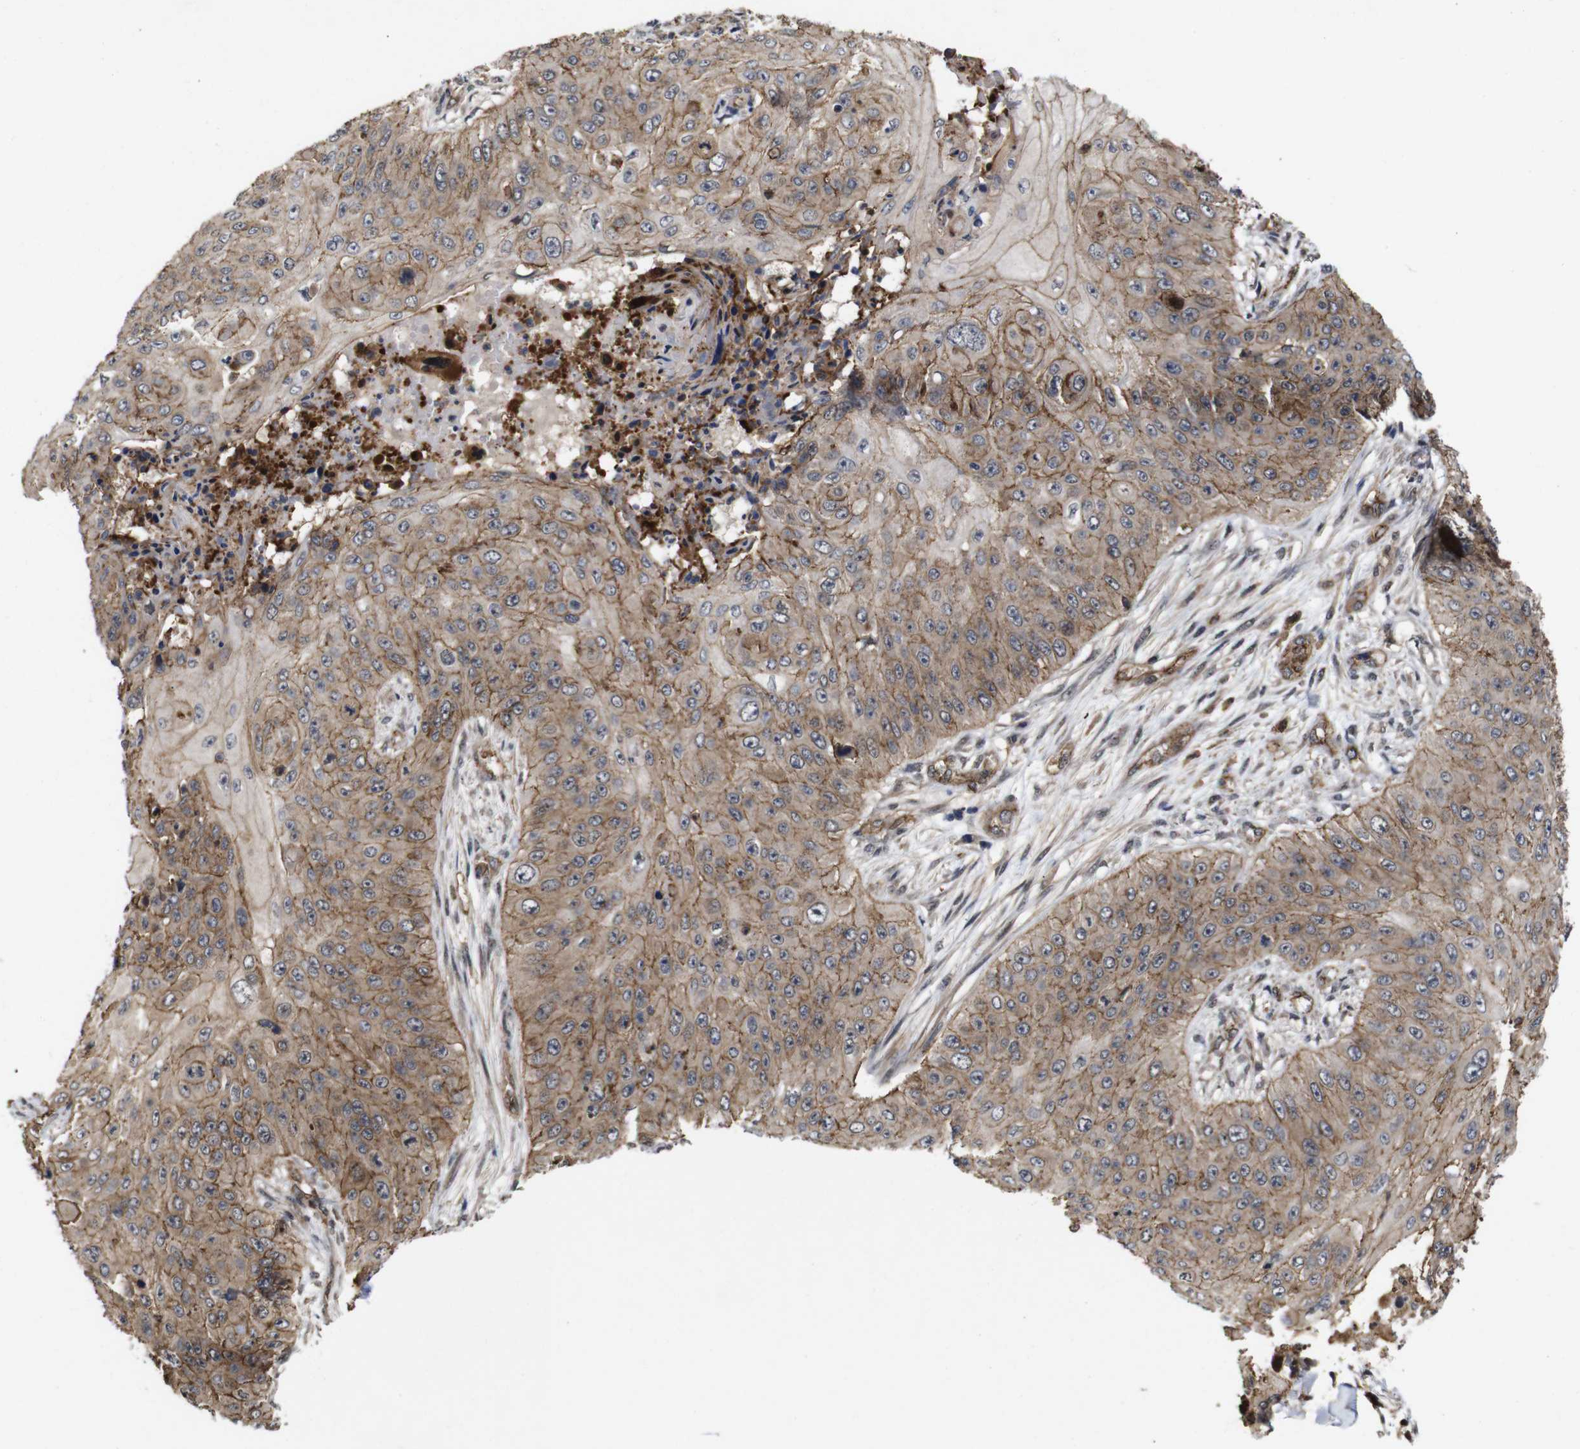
{"staining": {"intensity": "moderate", "quantity": ">75%", "location": "cytoplasmic/membranous"}, "tissue": "skin cancer", "cell_type": "Tumor cells", "image_type": "cancer", "snomed": [{"axis": "morphology", "description": "Squamous cell carcinoma, NOS"}, {"axis": "topography", "description": "Skin"}], "caption": "Tumor cells exhibit medium levels of moderate cytoplasmic/membranous expression in about >75% of cells in skin cancer.", "gene": "NANOS1", "patient": {"sex": "female", "age": 80}}